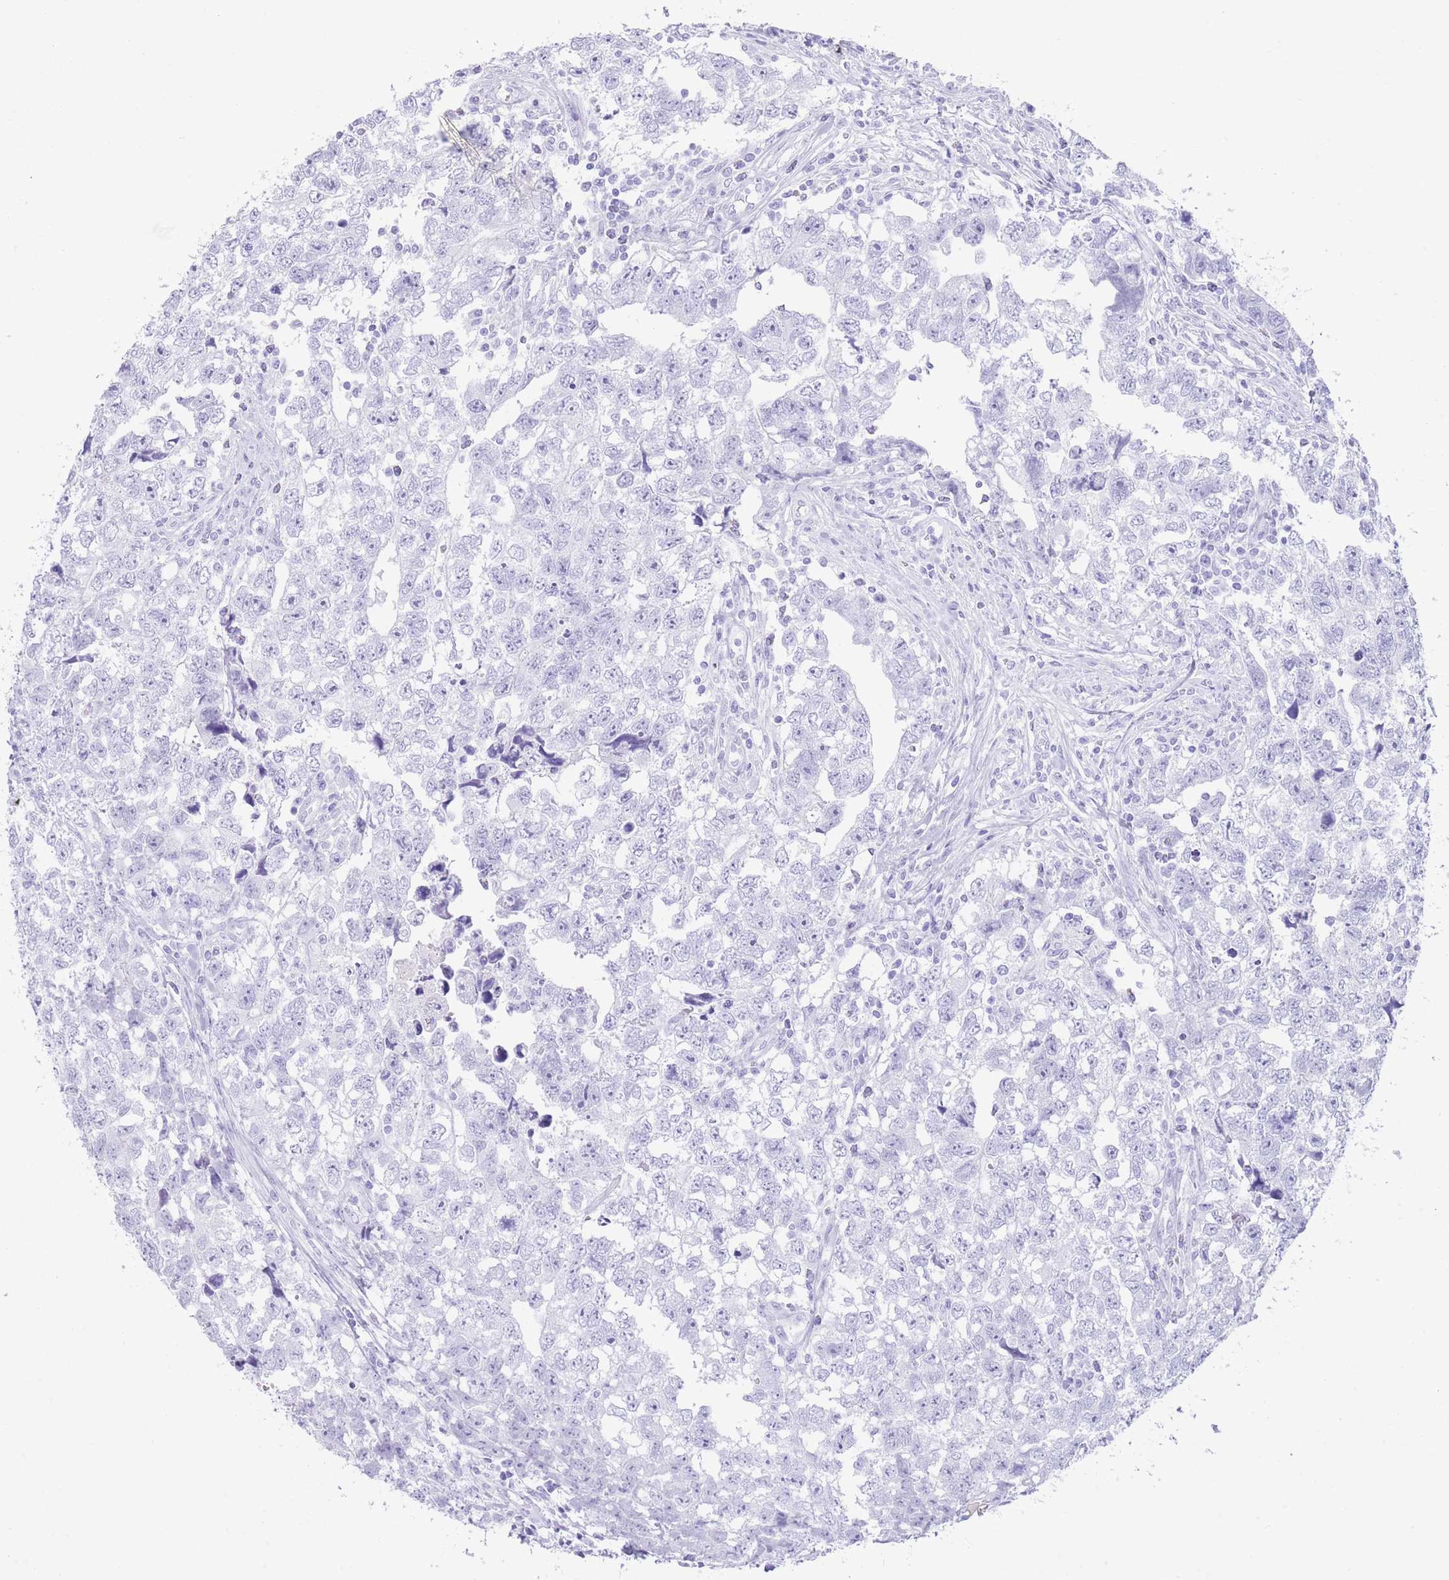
{"staining": {"intensity": "negative", "quantity": "none", "location": "none"}, "tissue": "testis cancer", "cell_type": "Tumor cells", "image_type": "cancer", "snomed": [{"axis": "morphology", "description": "Carcinoma, Embryonal, NOS"}, {"axis": "topography", "description": "Testis"}], "caption": "This is an immunohistochemistry (IHC) histopathology image of human testis cancer (embryonal carcinoma). There is no staining in tumor cells.", "gene": "ELOA2", "patient": {"sex": "male", "age": 22}}